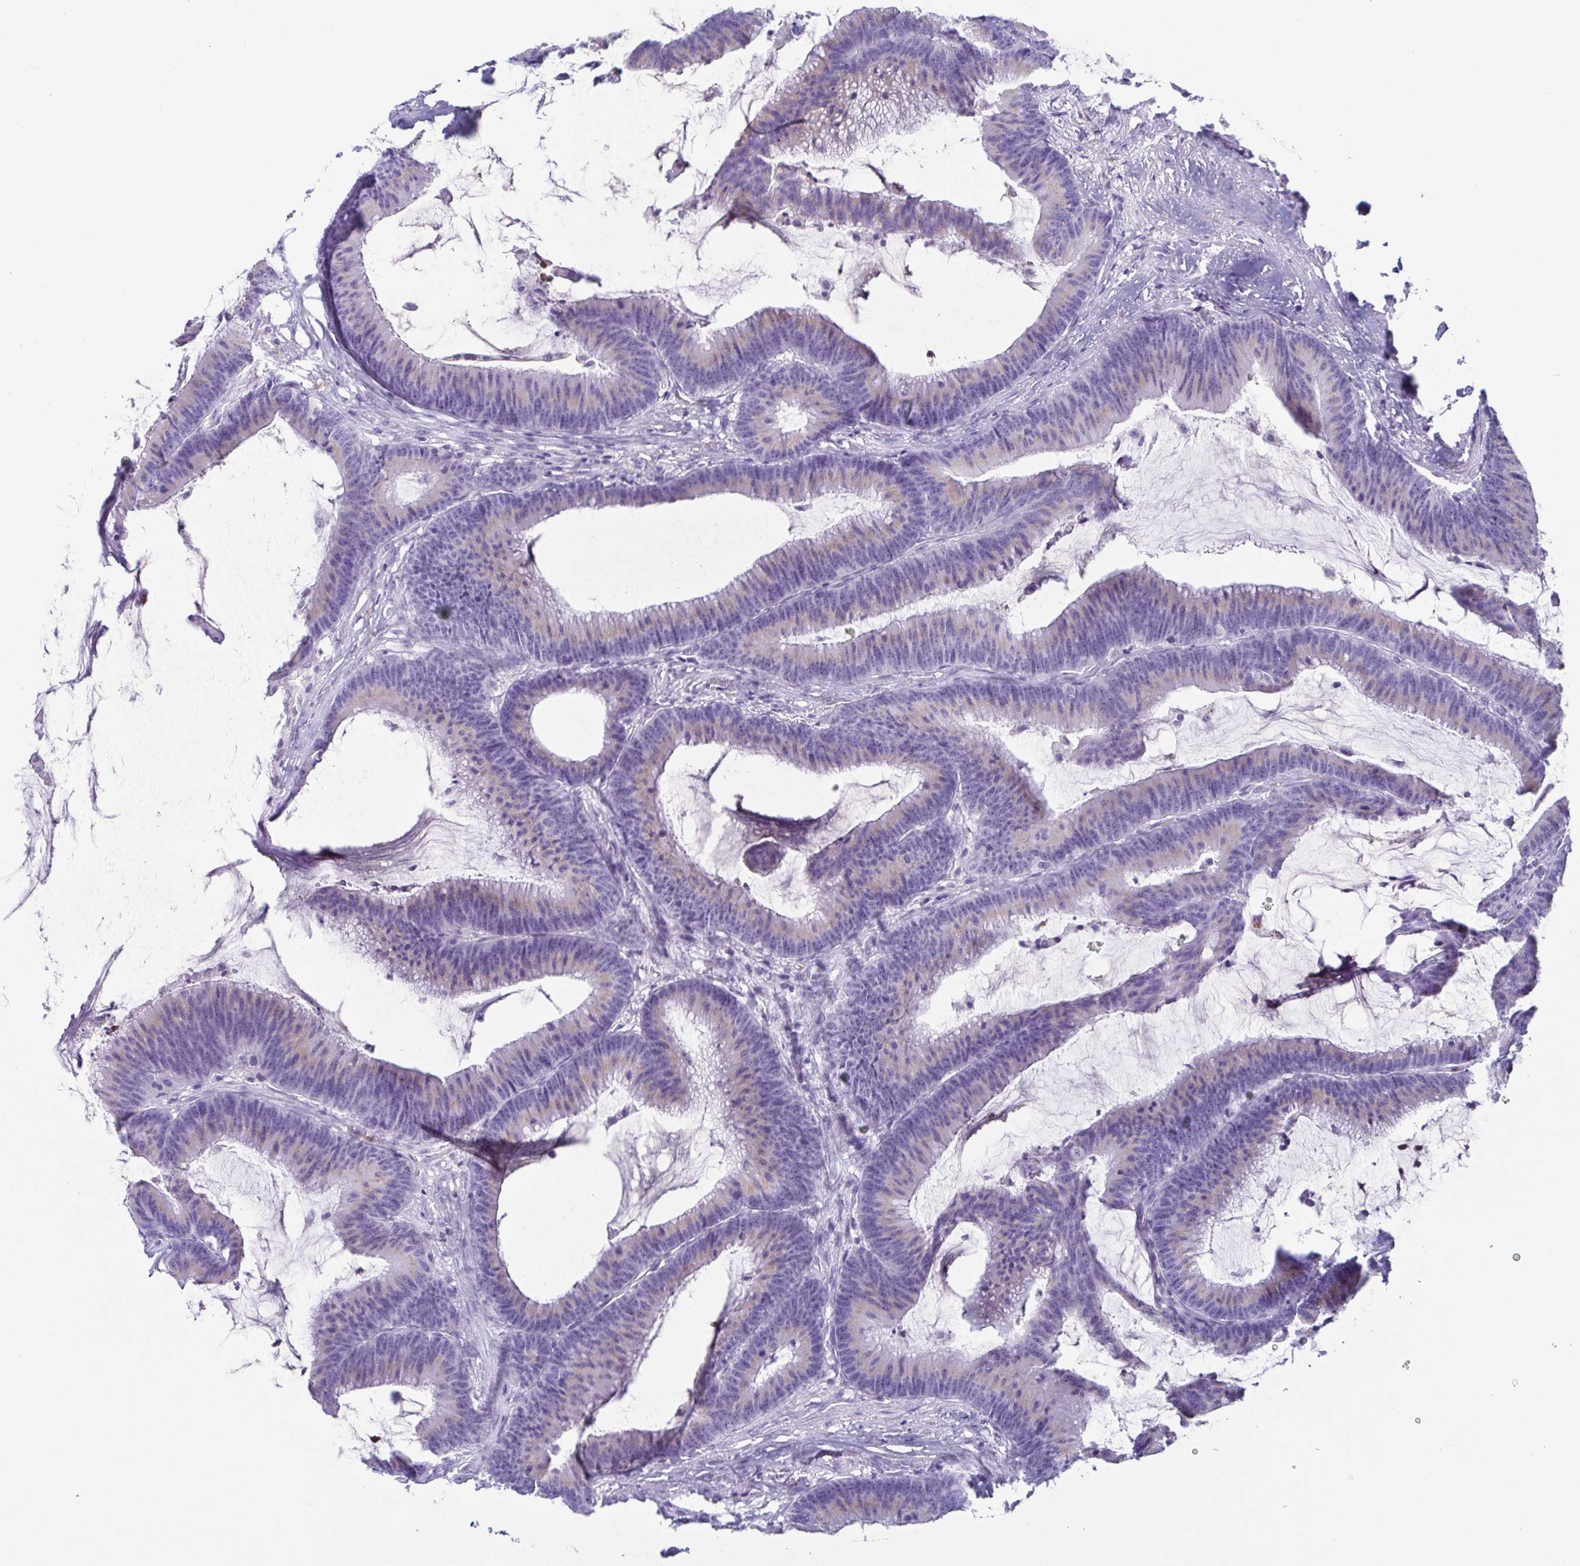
{"staining": {"intensity": "weak", "quantity": "25%-75%", "location": "cytoplasmic/membranous"}, "tissue": "colorectal cancer", "cell_type": "Tumor cells", "image_type": "cancer", "snomed": [{"axis": "morphology", "description": "Adenocarcinoma, NOS"}, {"axis": "topography", "description": "Colon"}], "caption": "DAB (3,3'-diaminobenzidine) immunohistochemical staining of adenocarcinoma (colorectal) demonstrates weak cytoplasmic/membranous protein expression in approximately 25%-75% of tumor cells. (Stains: DAB (3,3'-diaminobenzidine) in brown, nuclei in blue, Microscopy: brightfield microscopy at high magnification).", "gene": "AZU1", "patient": {"sex": "female", "age": 78}}